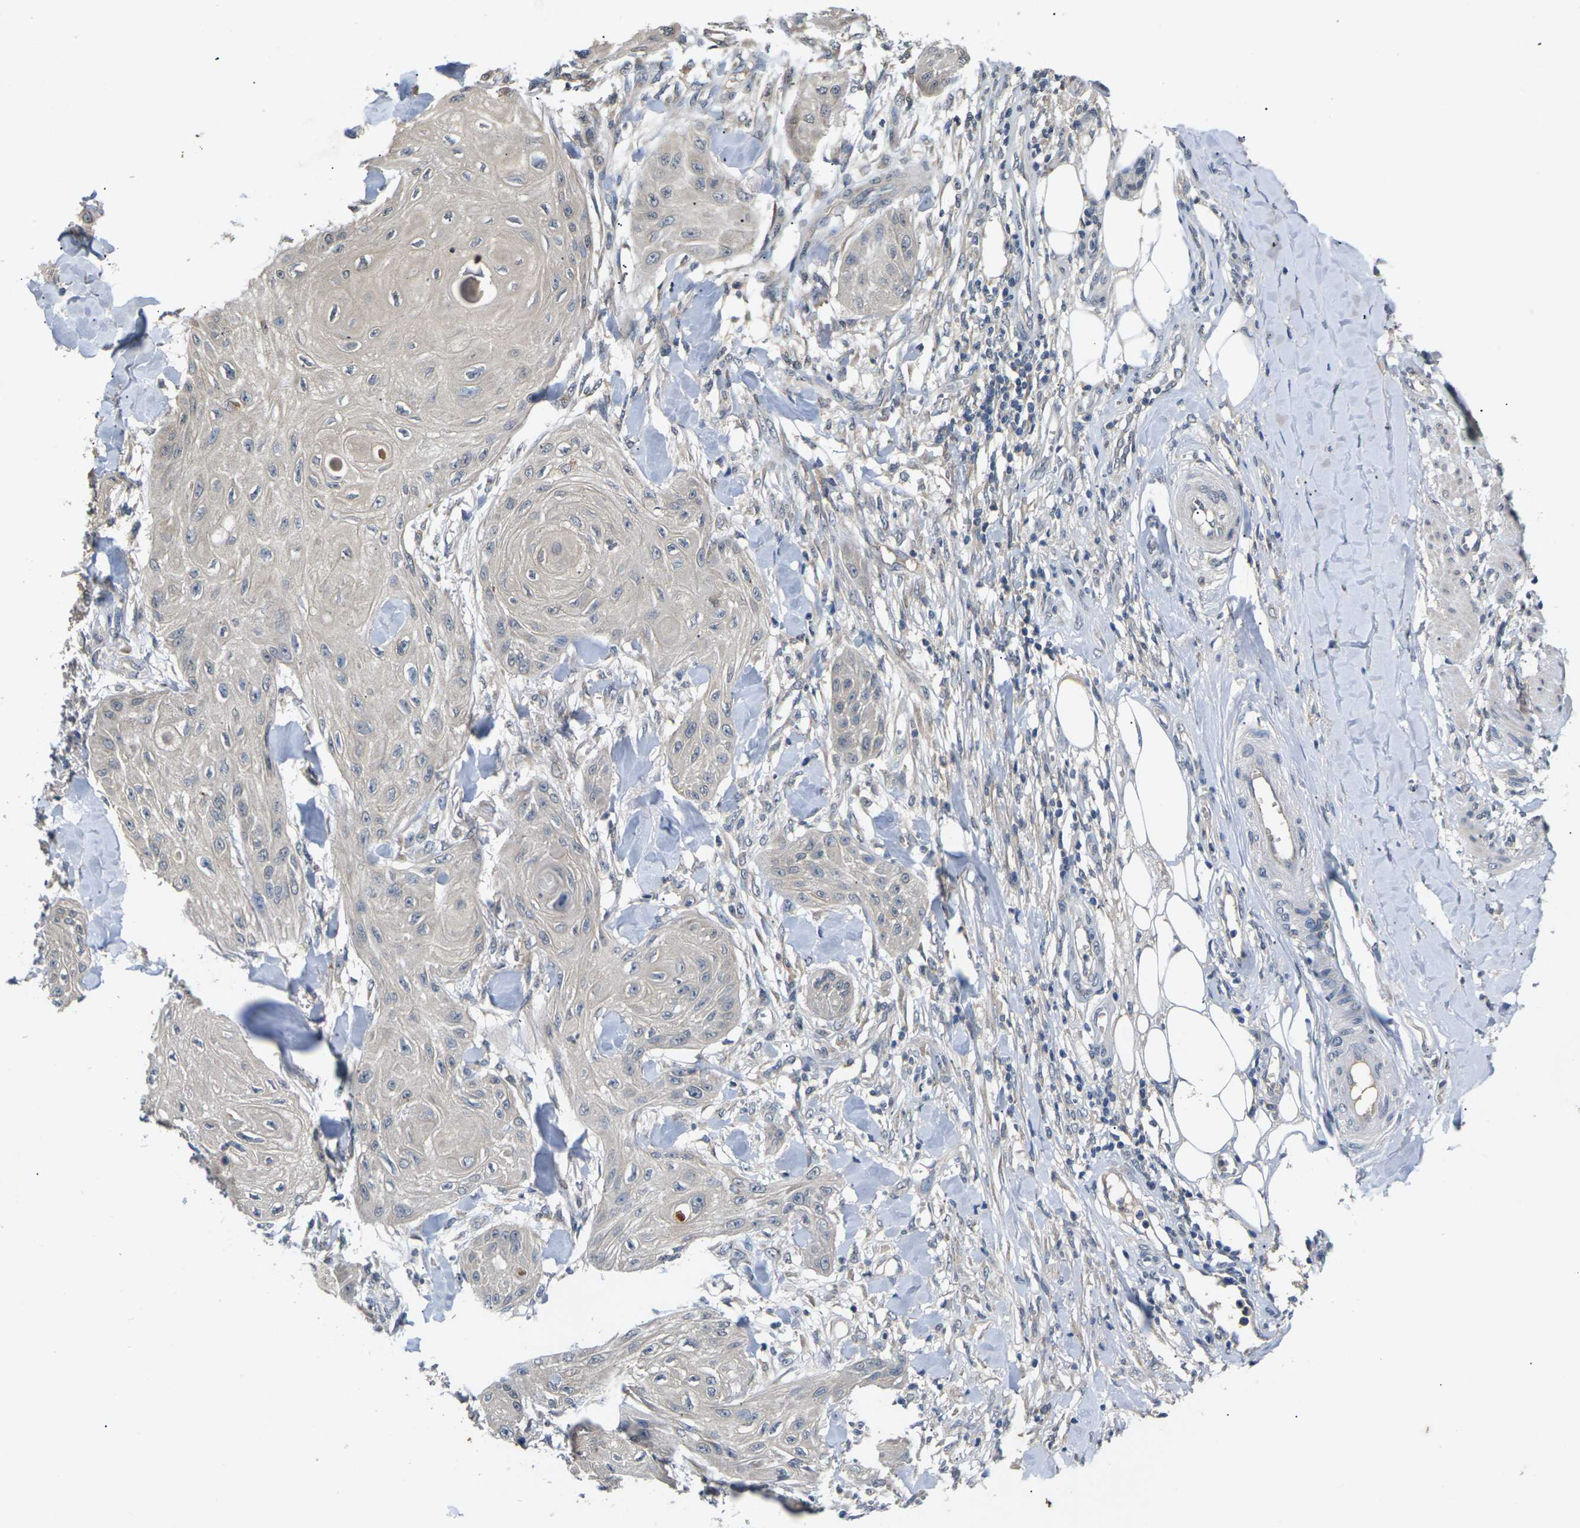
{"staining": {"intensity": "weak", "quantity": ">75%", "location": "cytoplasmic/membranous"}, "tissue": "skin cancer", "cell_type": "Tumor cells", "image_type": "cancer", "snomed": [{"axis": "morphology", "description": "Squamous cell carcinoma, NOS"}, {"axis": "topography", "description": "Skin"}], "caption": "Tumor cells display low levels of weak cytoplasmic/membranous expression in about >75% of cells in human squamous cell carcinoma (skin). (IHC, brightfield microscopy, high magnification).", "gene": "SLC2A2", "patient": {"sex": "male", "age": 74}}